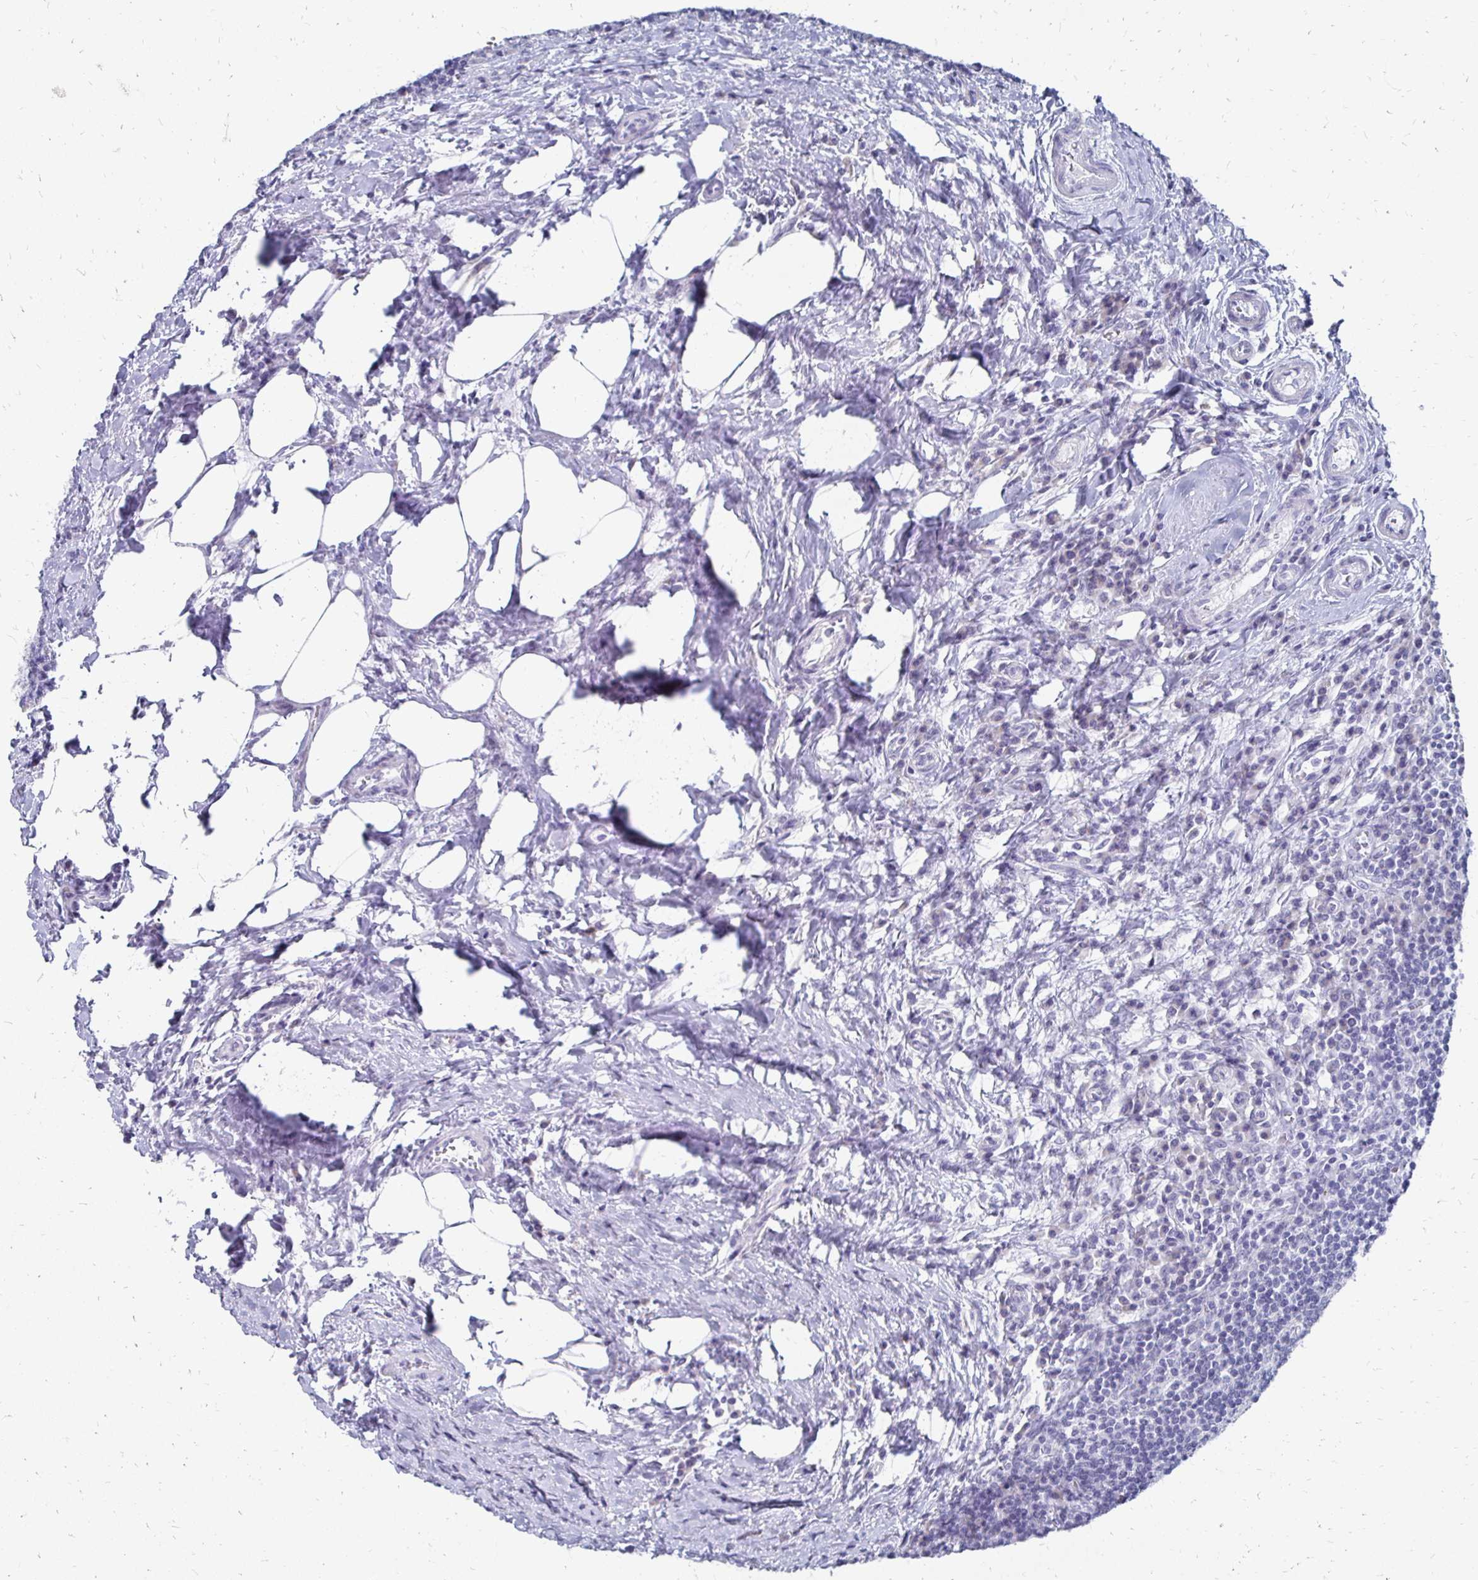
{"staining": {"intensity": "negative", "quantity": "none", "location": "none"}, "tissue": "lymph node", "cell_type": "Germinal center cells", "image_type": "normal", "snomed": [{"axis": "morphology", "description": "Normal tissue, NOS"}, {"axis": "topography", "description": "Lymph node"}], "caption": "Micrograph shows no protein positivity in germinal center cells of unremarkable lymph node. (Stains: DAB (3,3'-diaminobenzidine) IHC with hematoxylin counter stain, Microscopy: brightfield microscopy at high magnification).", "gene": "SYCP3", "patient": {"sex": "male", "age": 67}}